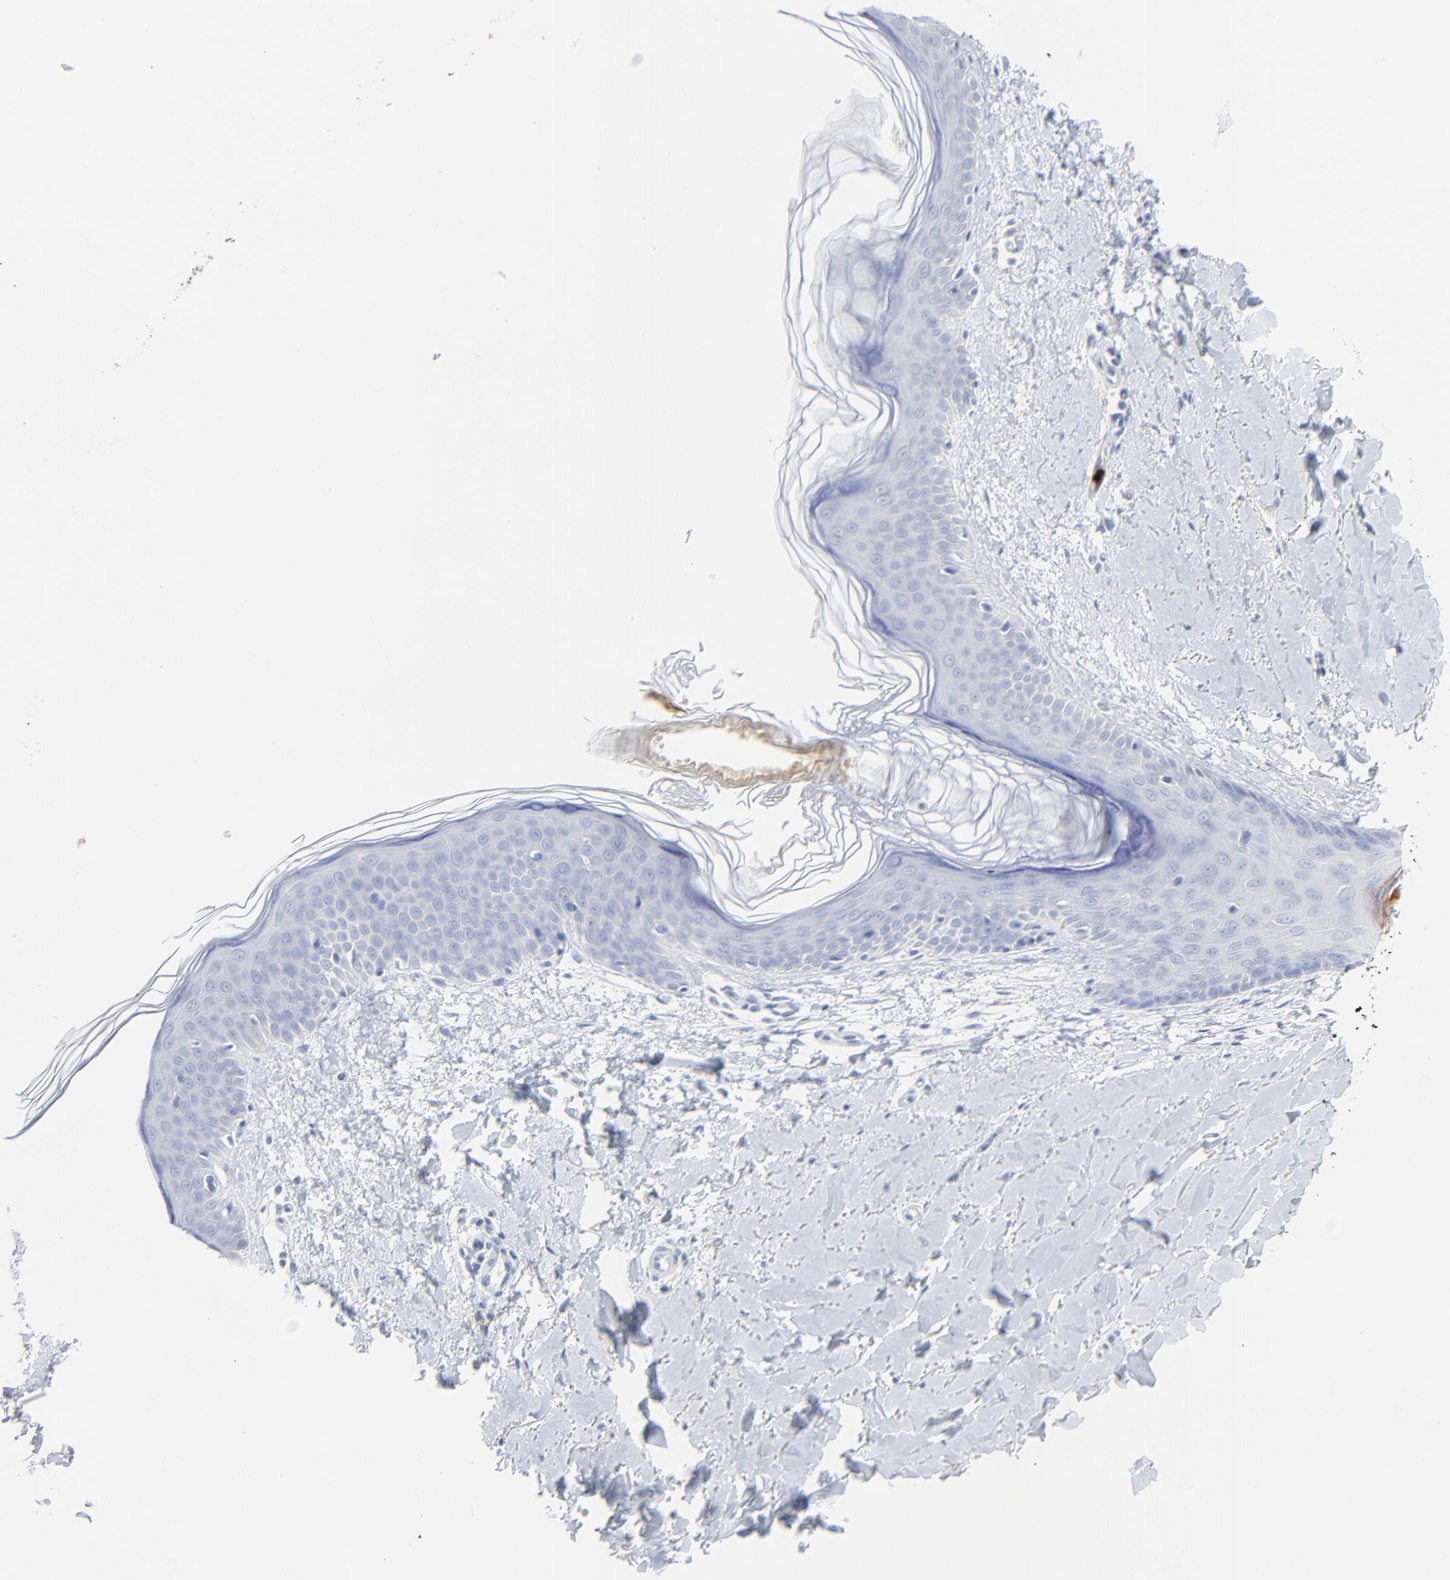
{"staining": {"intensity": "negative", "quantity": "none", "location": "none"}, "tissue": "skin", "cell_type": "Fibroblasts", "image_type": "normal", "snomed": [{"axis": "morphology", "description": "Normal tissue, NOS"}, {"axis": "topography", "description": "Skin"}], "caption": "Immunohistochemistry image of unremarkable skin: human skin stained with DAB reveals no significant protein positivity in fibroblasts.", "gene": "LCN2", "patient": {"sex": "female", "age": 56}}